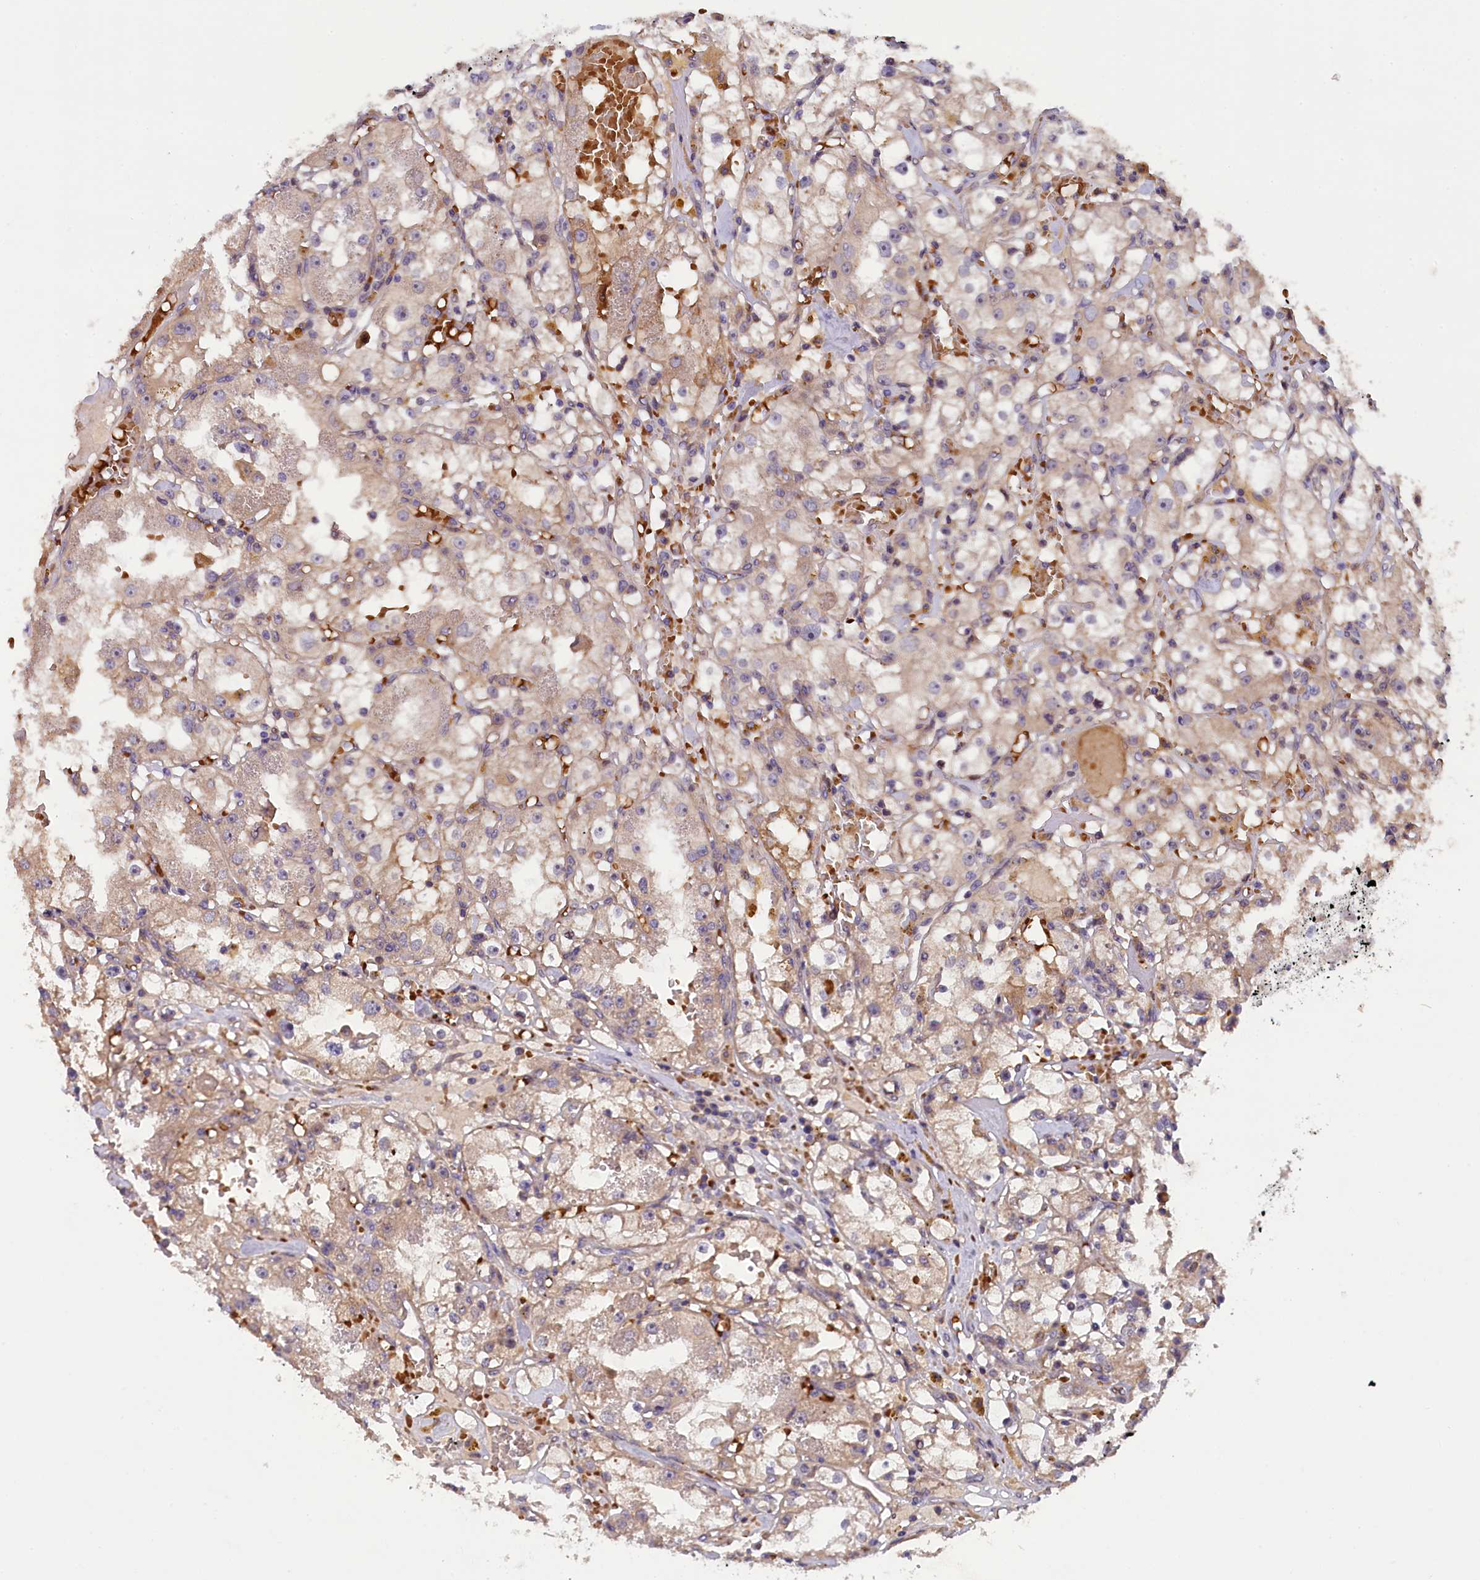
{"staining": {"intensity": "weak", "quantity": ">75%", "location": "cytoplasmic/membranous"}, "tissue": "renal cancer", "cell_type": "Tumor cells", "image_type": "cancer", "snomed": [{"axis": "morphology", "description": "Adenocarcinoma, NOS"}, {"axis": "topography", "description": "Kidney"}], "caption": "Immunohistochemistry (IHC) (DAB) staining of adenocarcinoma (renal) exhibits weak cytoplasmic/membranous protein positivity in approximately >75% of tumor cells. (brown staining indicates protein expression, while blue staining denotes nuclei).", "gene": "CCDC9B", "patient": {"sex": "male", "age": 56}}